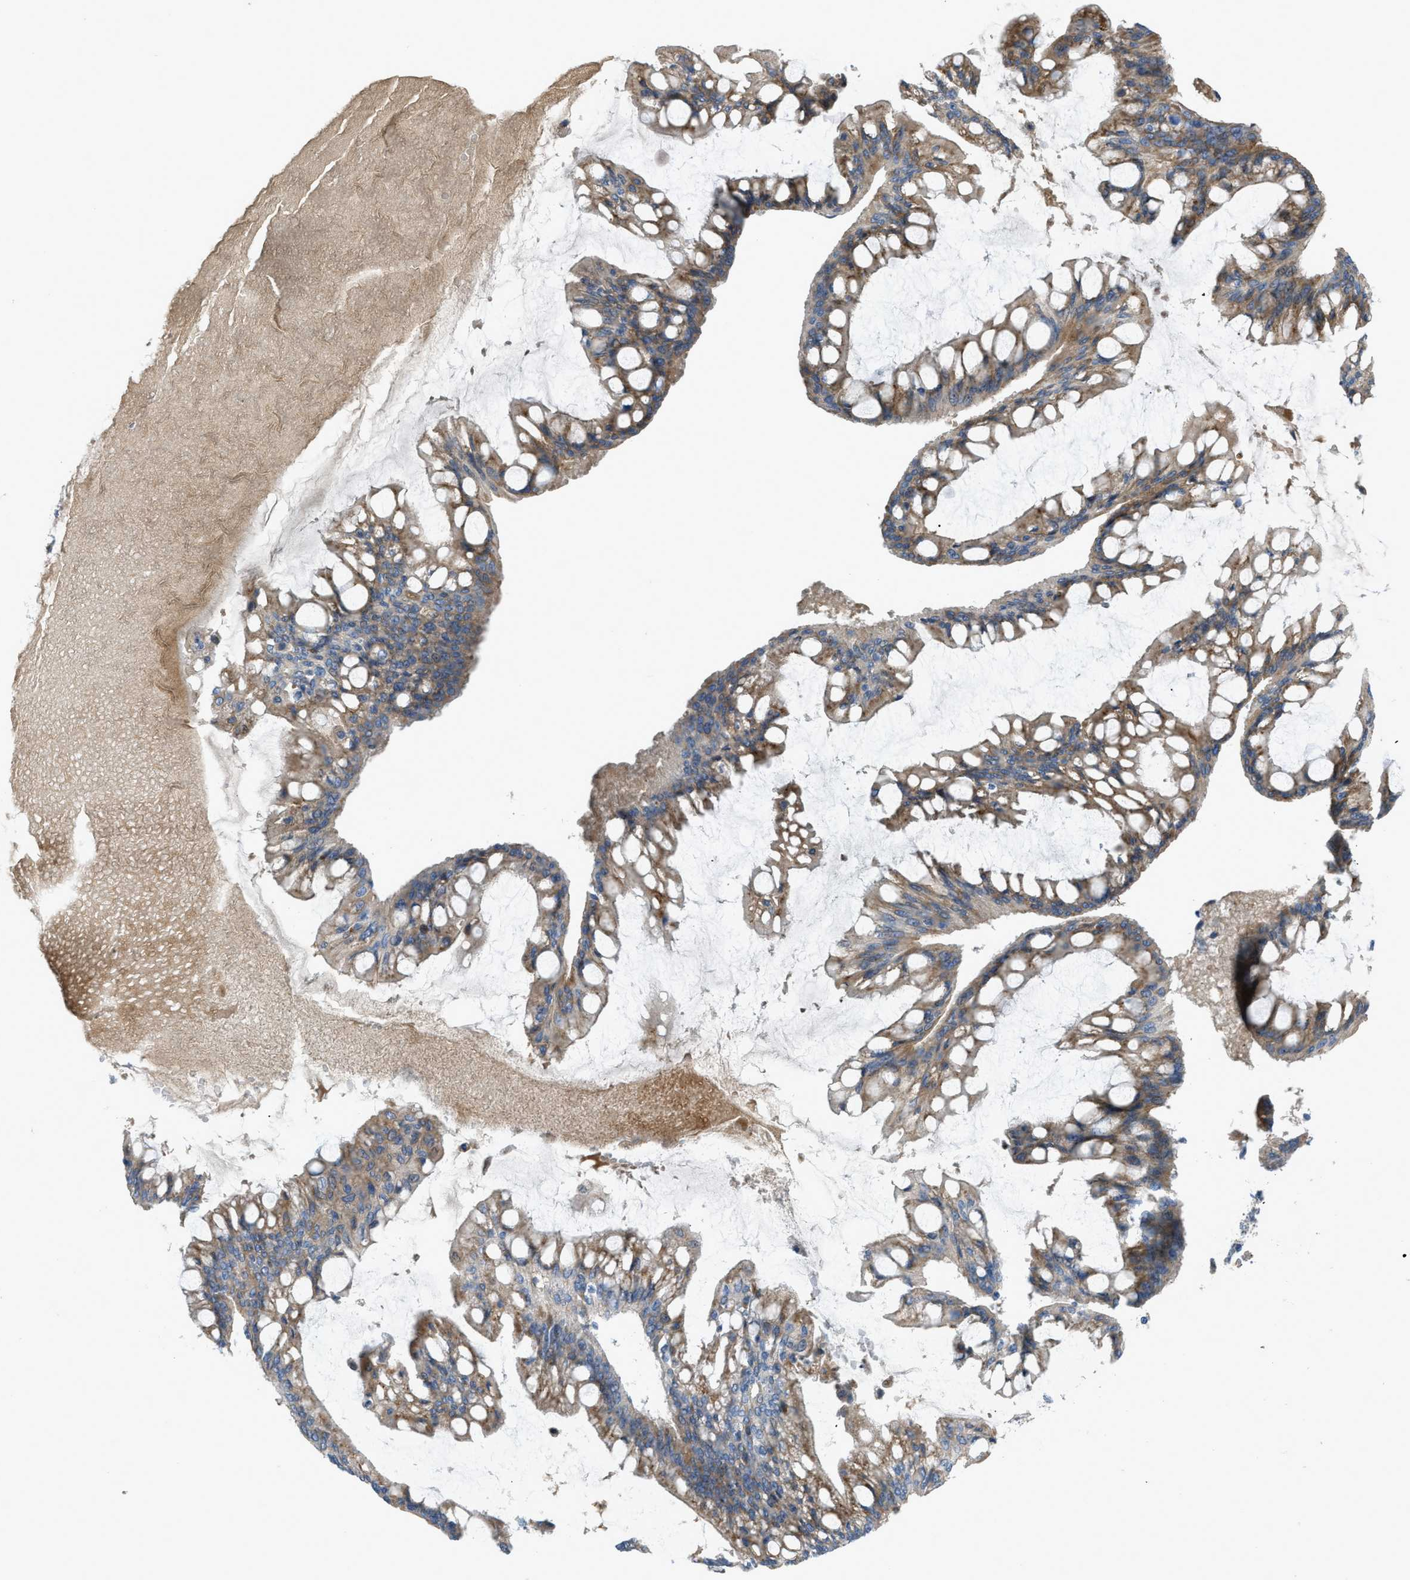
{"staining": {"intensity": "moderate", "quantity": ">75%", "location": "cytoplasmic/membranous"}, "tissue": "ovarian cancer", "cell_type": "Tumor cells", "image_type": "cancer", "snomed": [{"axis": "morphology", "description": "Cystadenocarcinoma, mucinous, NOS"}, {"axis": "topography", "description": "Ovary"}], "caption": "An IHC photomicrograph of neoplastic tissue is shown. Protein staining in brown highlights moderate cytoplasmic/membranous positivity in ovarian cancer (mucinous cystadenocarcinoma) within tumor cells. The protein of interest is stained brown, and the nuclei are stained in blue (DAB (3,3'-diaminobenzidine) IHC with brightfield microscopy, high magnification).", "gene": "BMPR1A", "patient": {"sex": "female", "age": 73}}